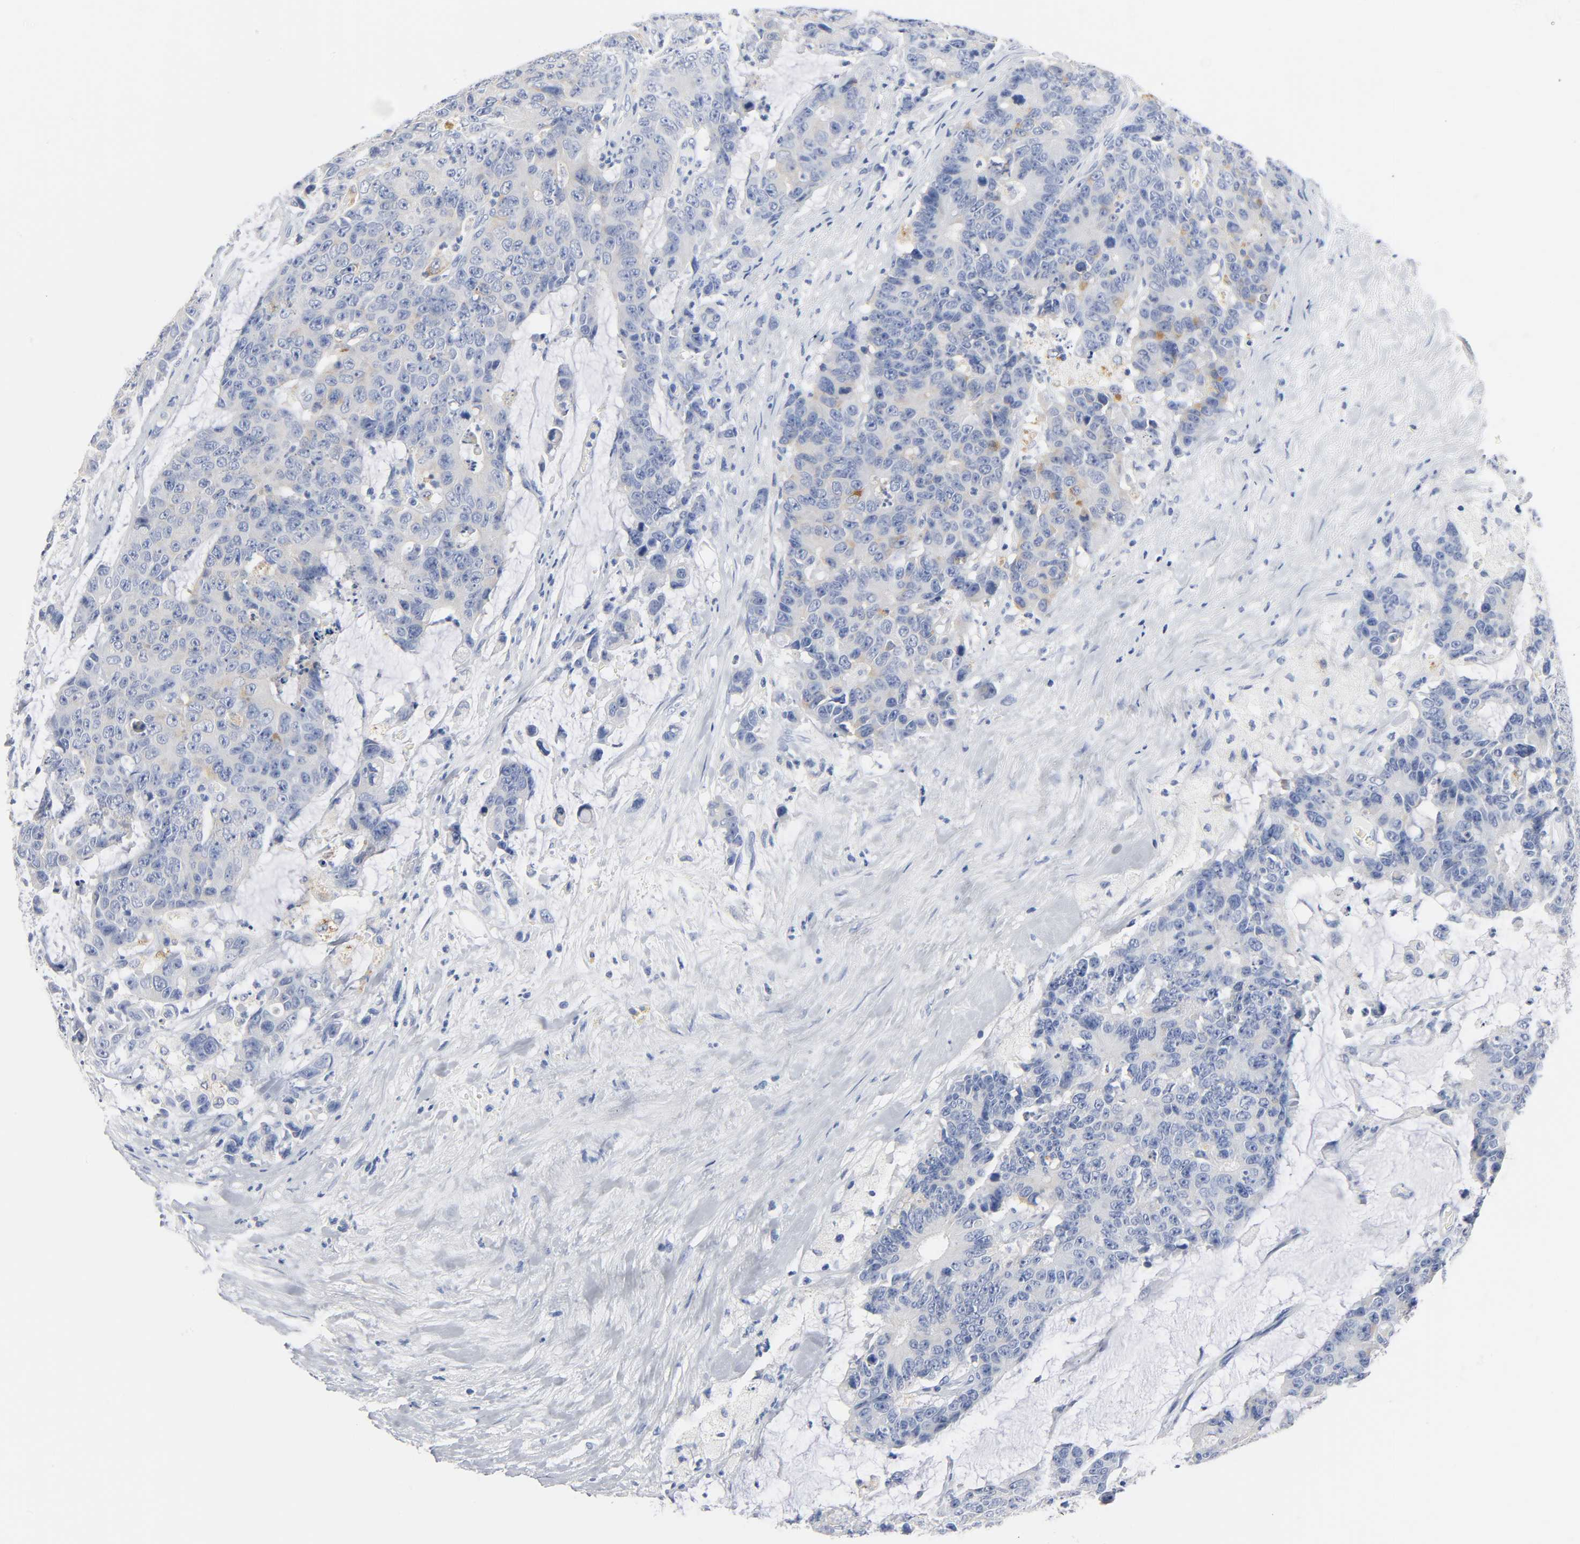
{"staining": {"intensity": "weak", "quantity": "<25%", "location": "cytoplasmic/membranous"}, "tissue": "colorectal cancer", "cell_type": "Tumor cells", "image_type": "cancer", "snomed": [{"axis": "morphology", "description": "Adenocarcinoma, NOS"}, {"axis": "topography", "description": "Colon"}], "caption": "The micrograph exhibits no significant staining in tumor cells of colorectal cancer.", "gene": "ACP3", "patient": {"sex": "female", "age": 86}}